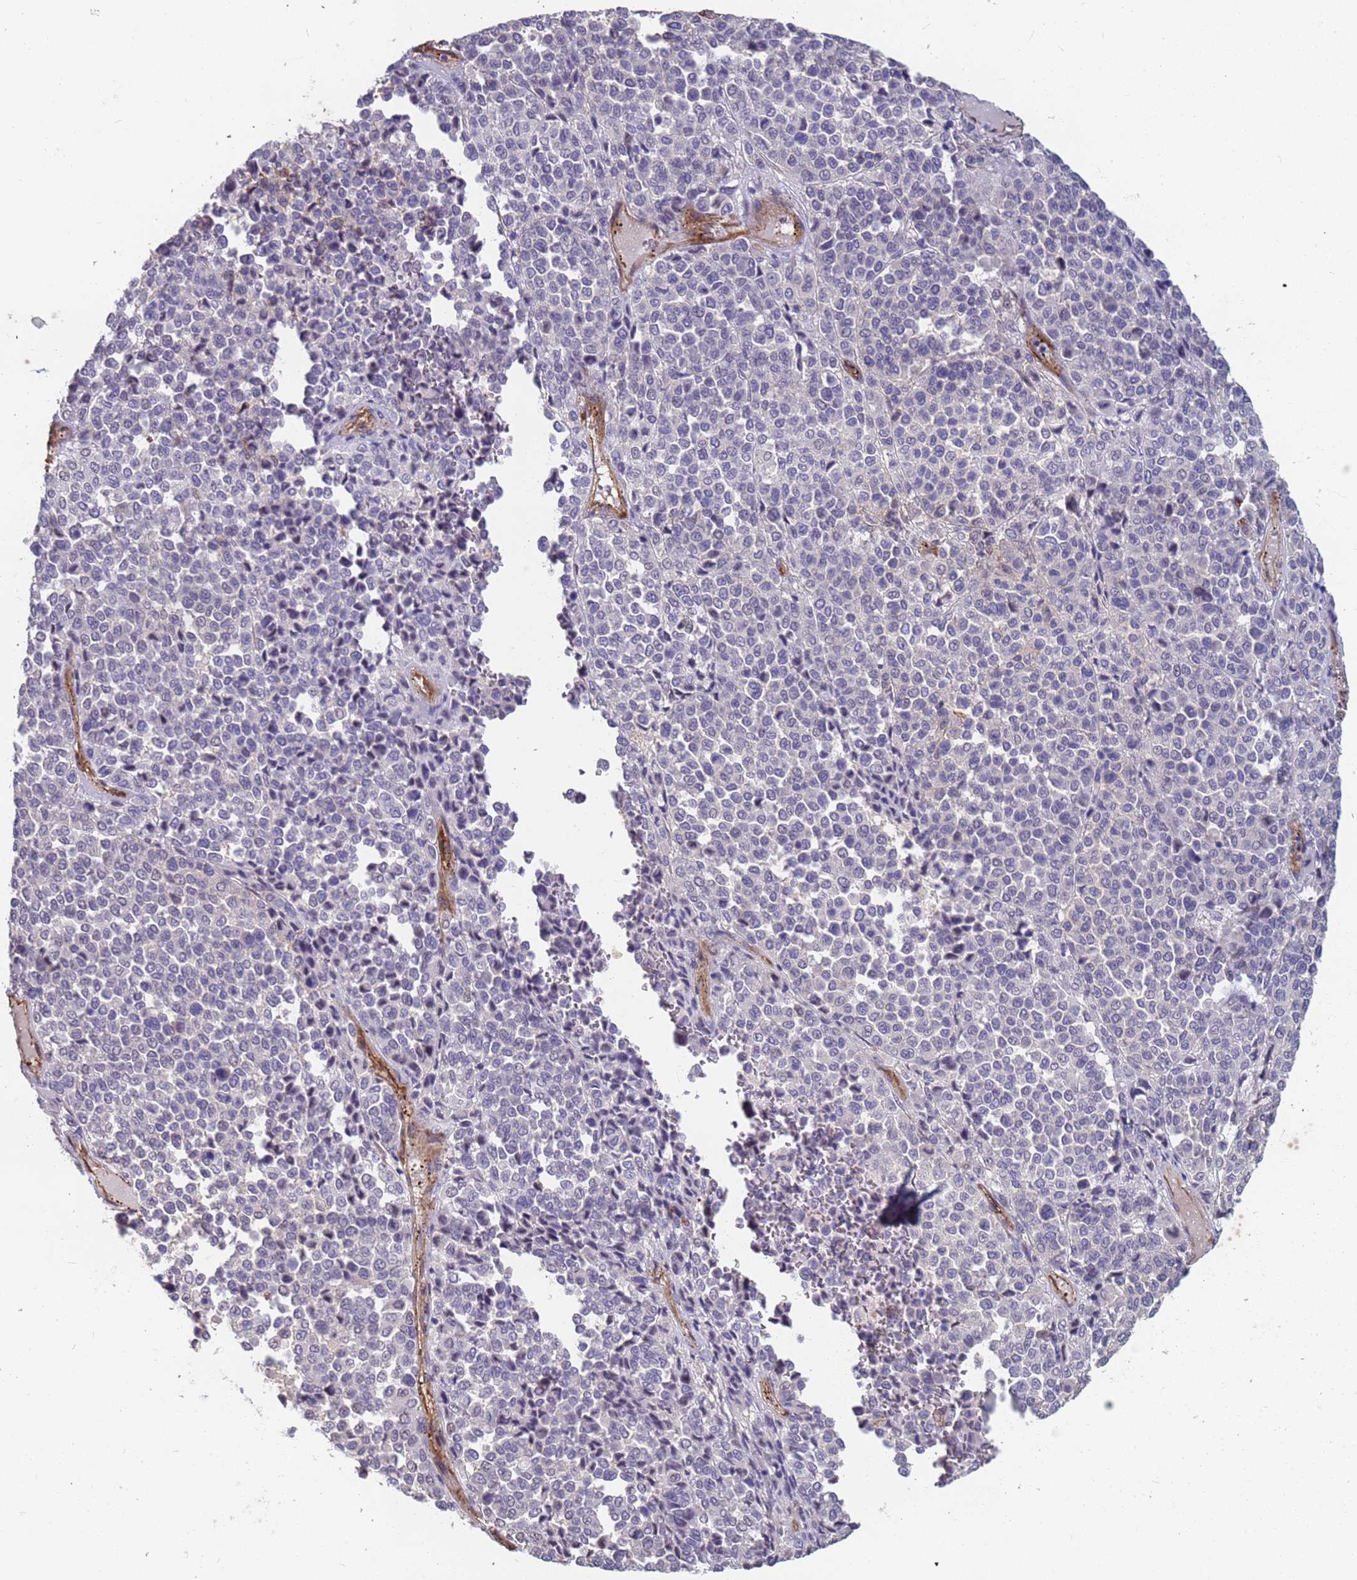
{"staining": {"intensity": "negative", "quantity": "none", "location": "none"}, "tissue": "melanoma", "cell_type": "Tumor cells", "image_type": "cancer", "snomed": [{"axis": "morphology", "description": "Malignant melanoma, Metastatic site"}, {"axis": "topography", "description": "Pancreas"}], "caption": "Malignant melanoma (metastatic site) was stained to show a protein in brown. There is no significant expression in tumor cells.", "gene": "EHD2", "patient": {"sex": "female", "age": 30}}